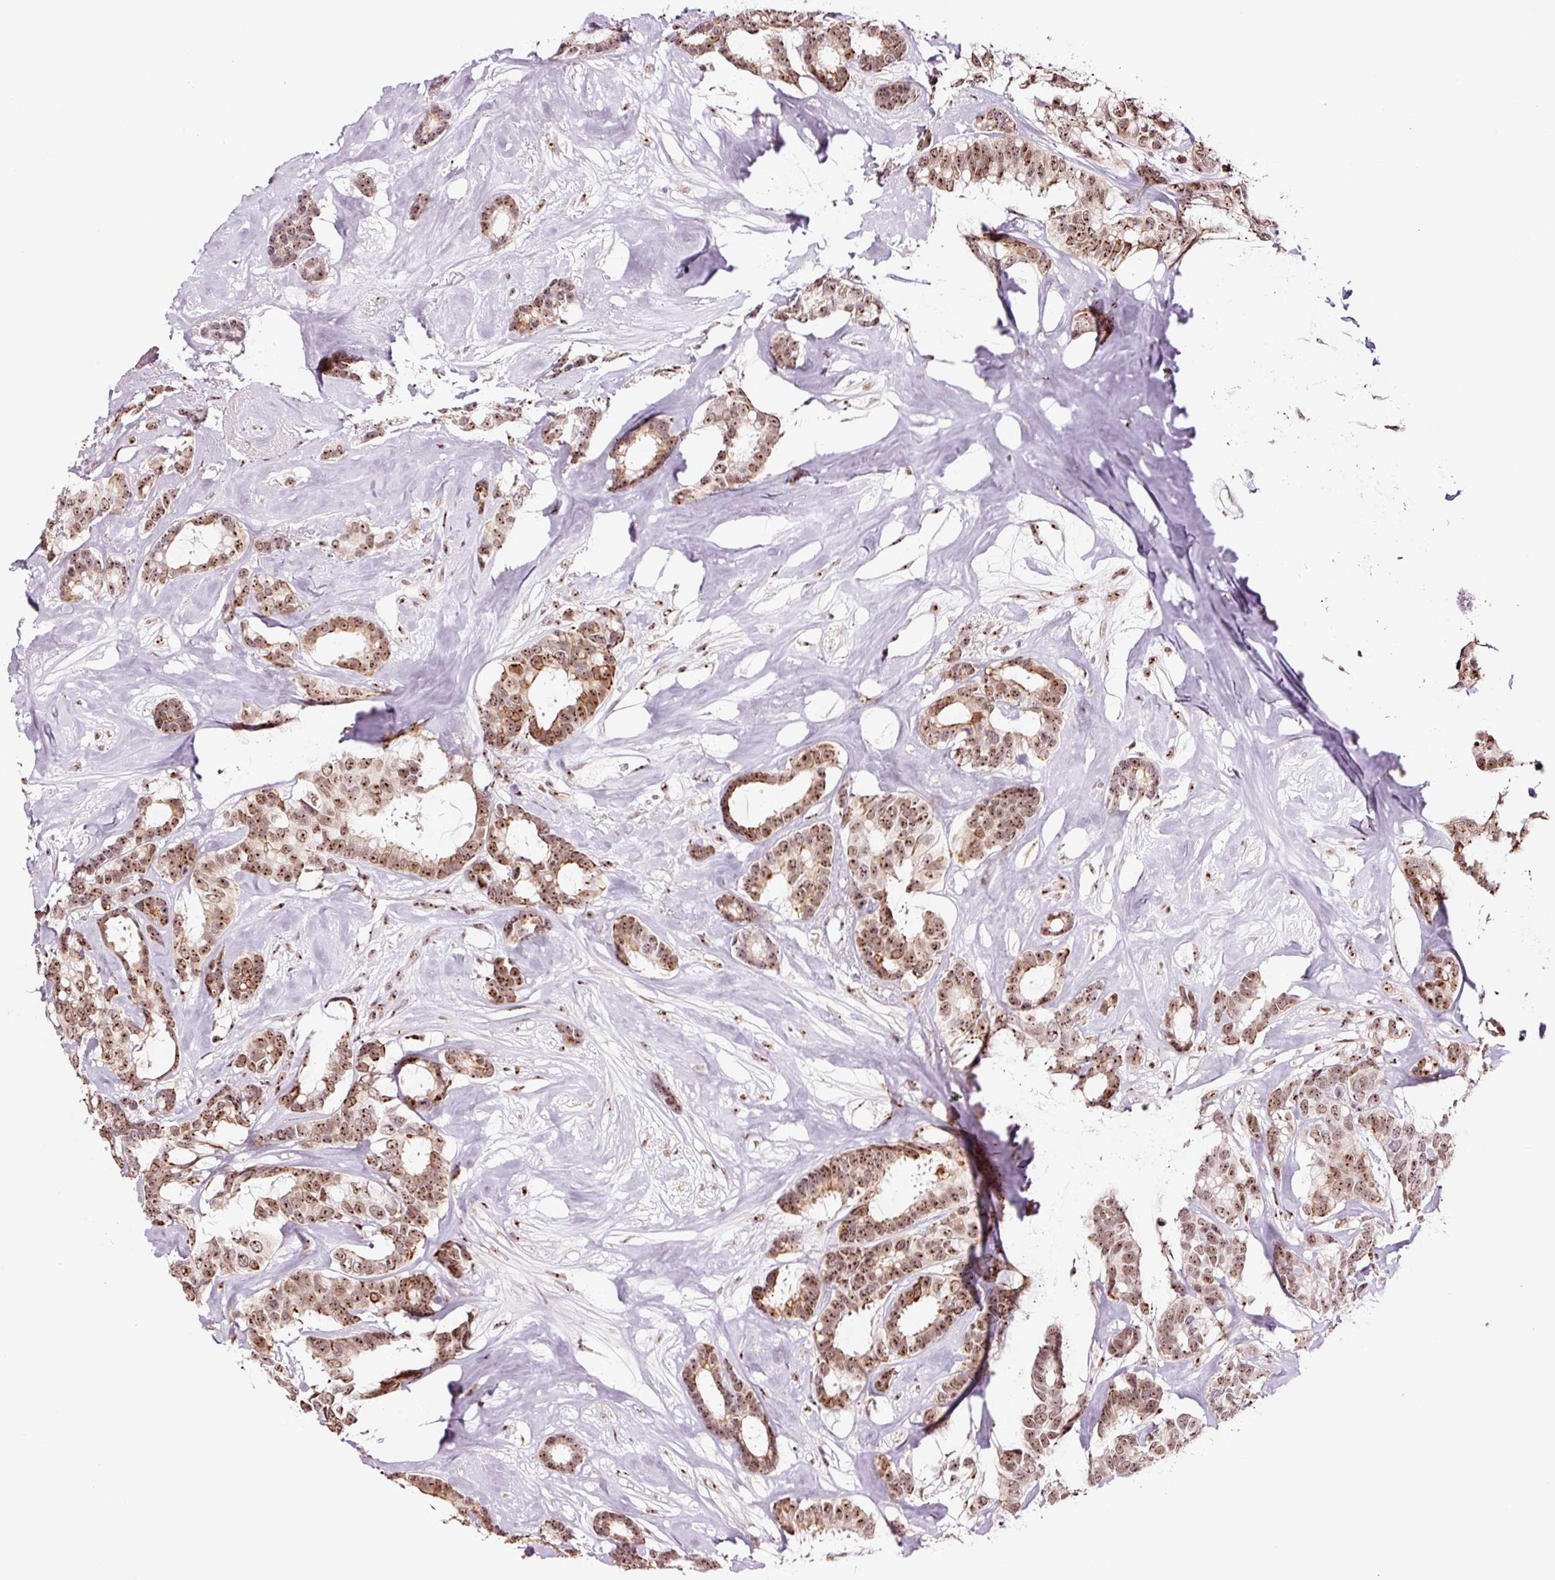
{"staining": {"intensity": "moderate", "quantity": ">75%", "location": "cytoplasmic/membranous,nuclear"}, "tissue": "breast cancer", "cell_type": "Tumor cells", "image_type": "cancer", "snomed": [{"axis": "morphology", "description": "Duct carcinoma"}, {"axis": "topography", "description": "Breast"}], "caption": "This is an image of immunohistochemistry (IHC) staining of breast cancer (invasive ductal carcinoma), which shows moderate positivity in the cytoplasmic/membranous and nuclear of tumor cells.", "gene": "GNL3", "patient": {"sex": "female", "age": 87}}